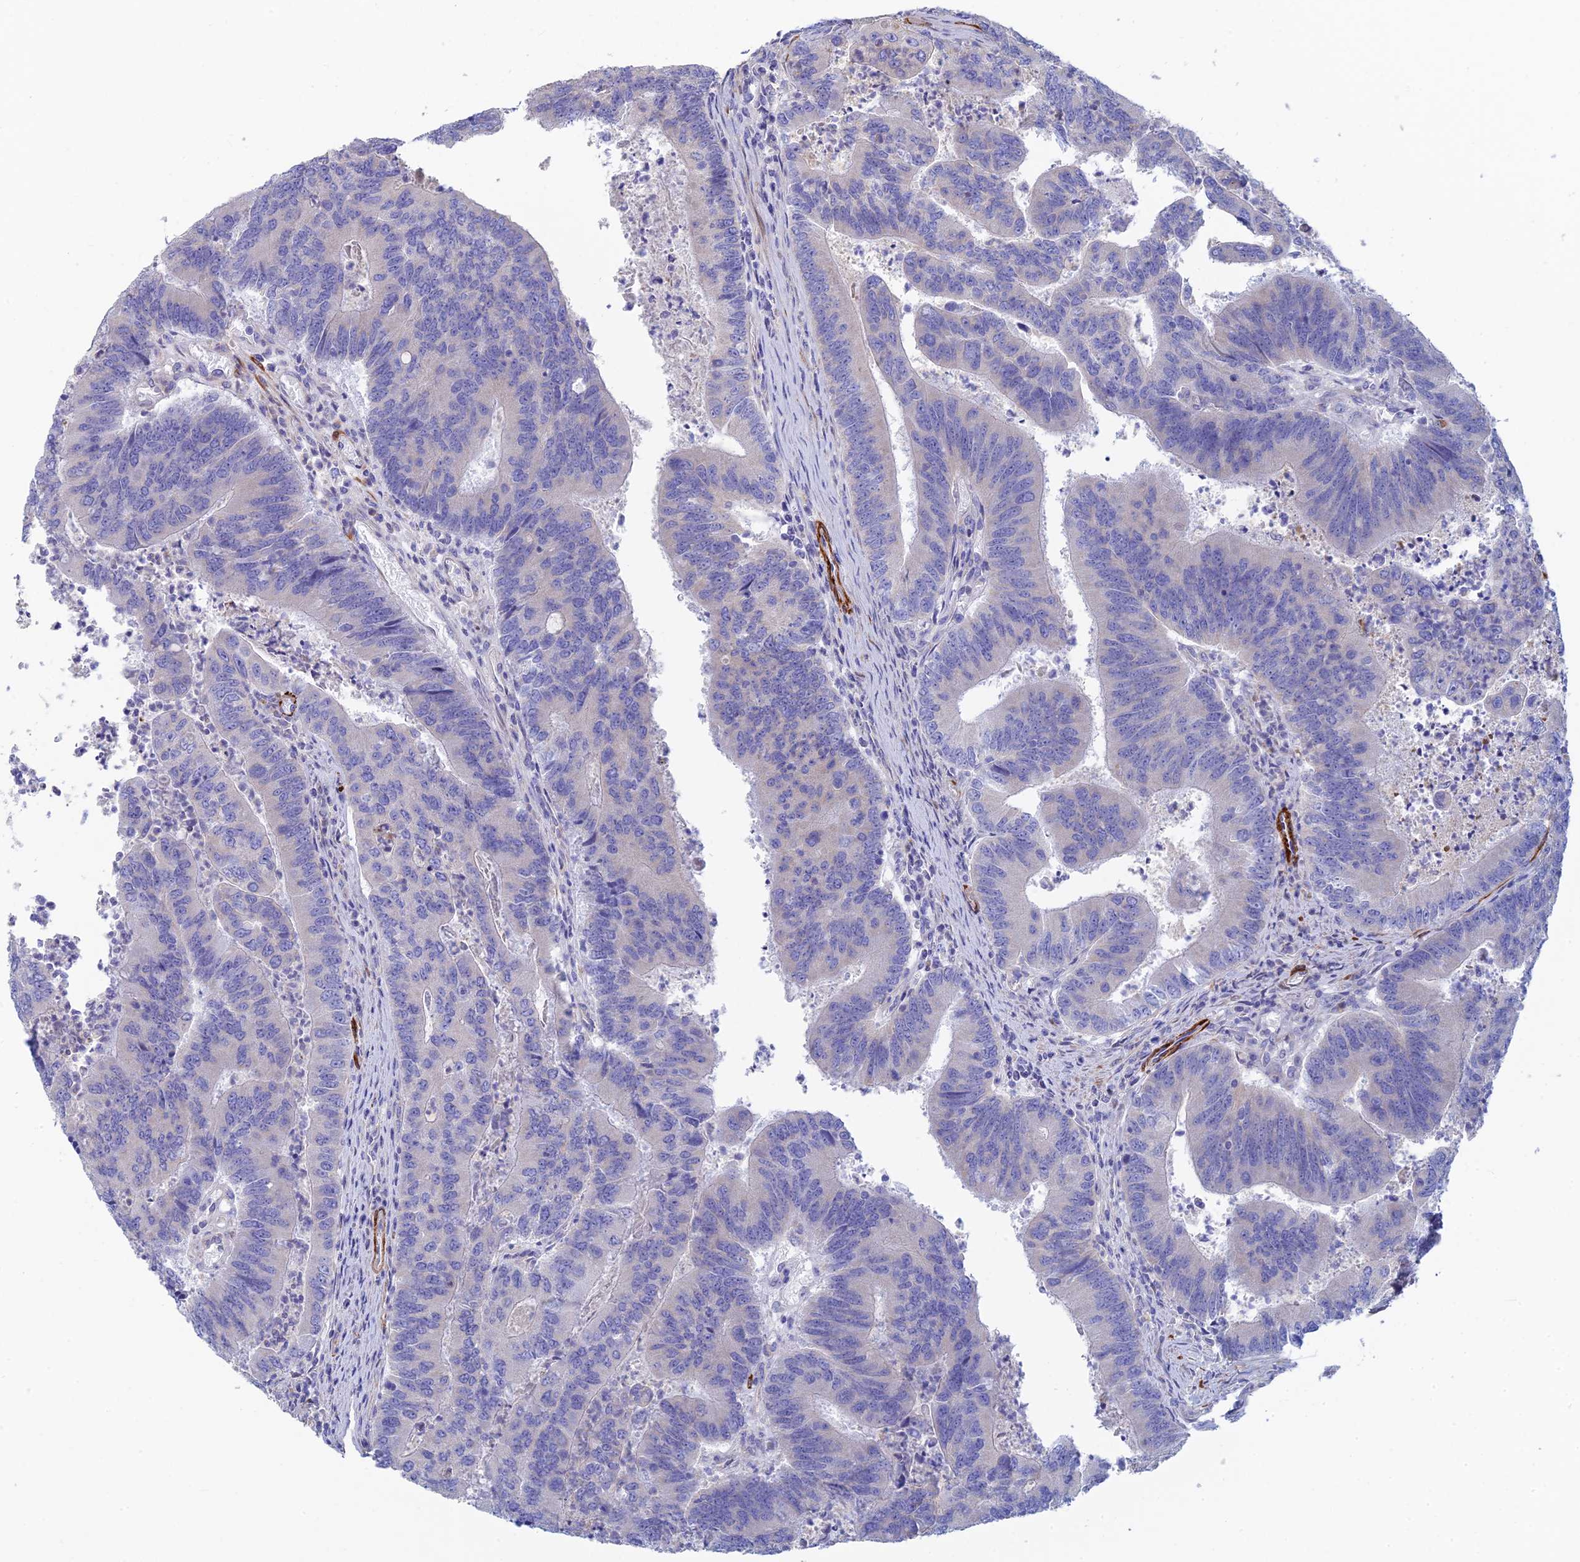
{"staining": {"intensity": "negative", "quantity": "none", "location": "none"}, "tissue": "colorectal cancer", "cell_type": "Tumor cells", "image_type": "cancer", "snomed": [{"axis": "morphology", "description": "Adenocarcinoma, NOS"}, {"axis": "topography", "description": "Colon"}], "caption": "Immunohistochemical staining of colorectal cancer shows no significant positivity in tumor cells. (Brightfield microscopy of DAB (3,3'-diaminobenzidine) immunohistochemistry (IHC) at high magnification).", "gene": "PCDHA8", "patient": {"sex": "female", "age": 67}}